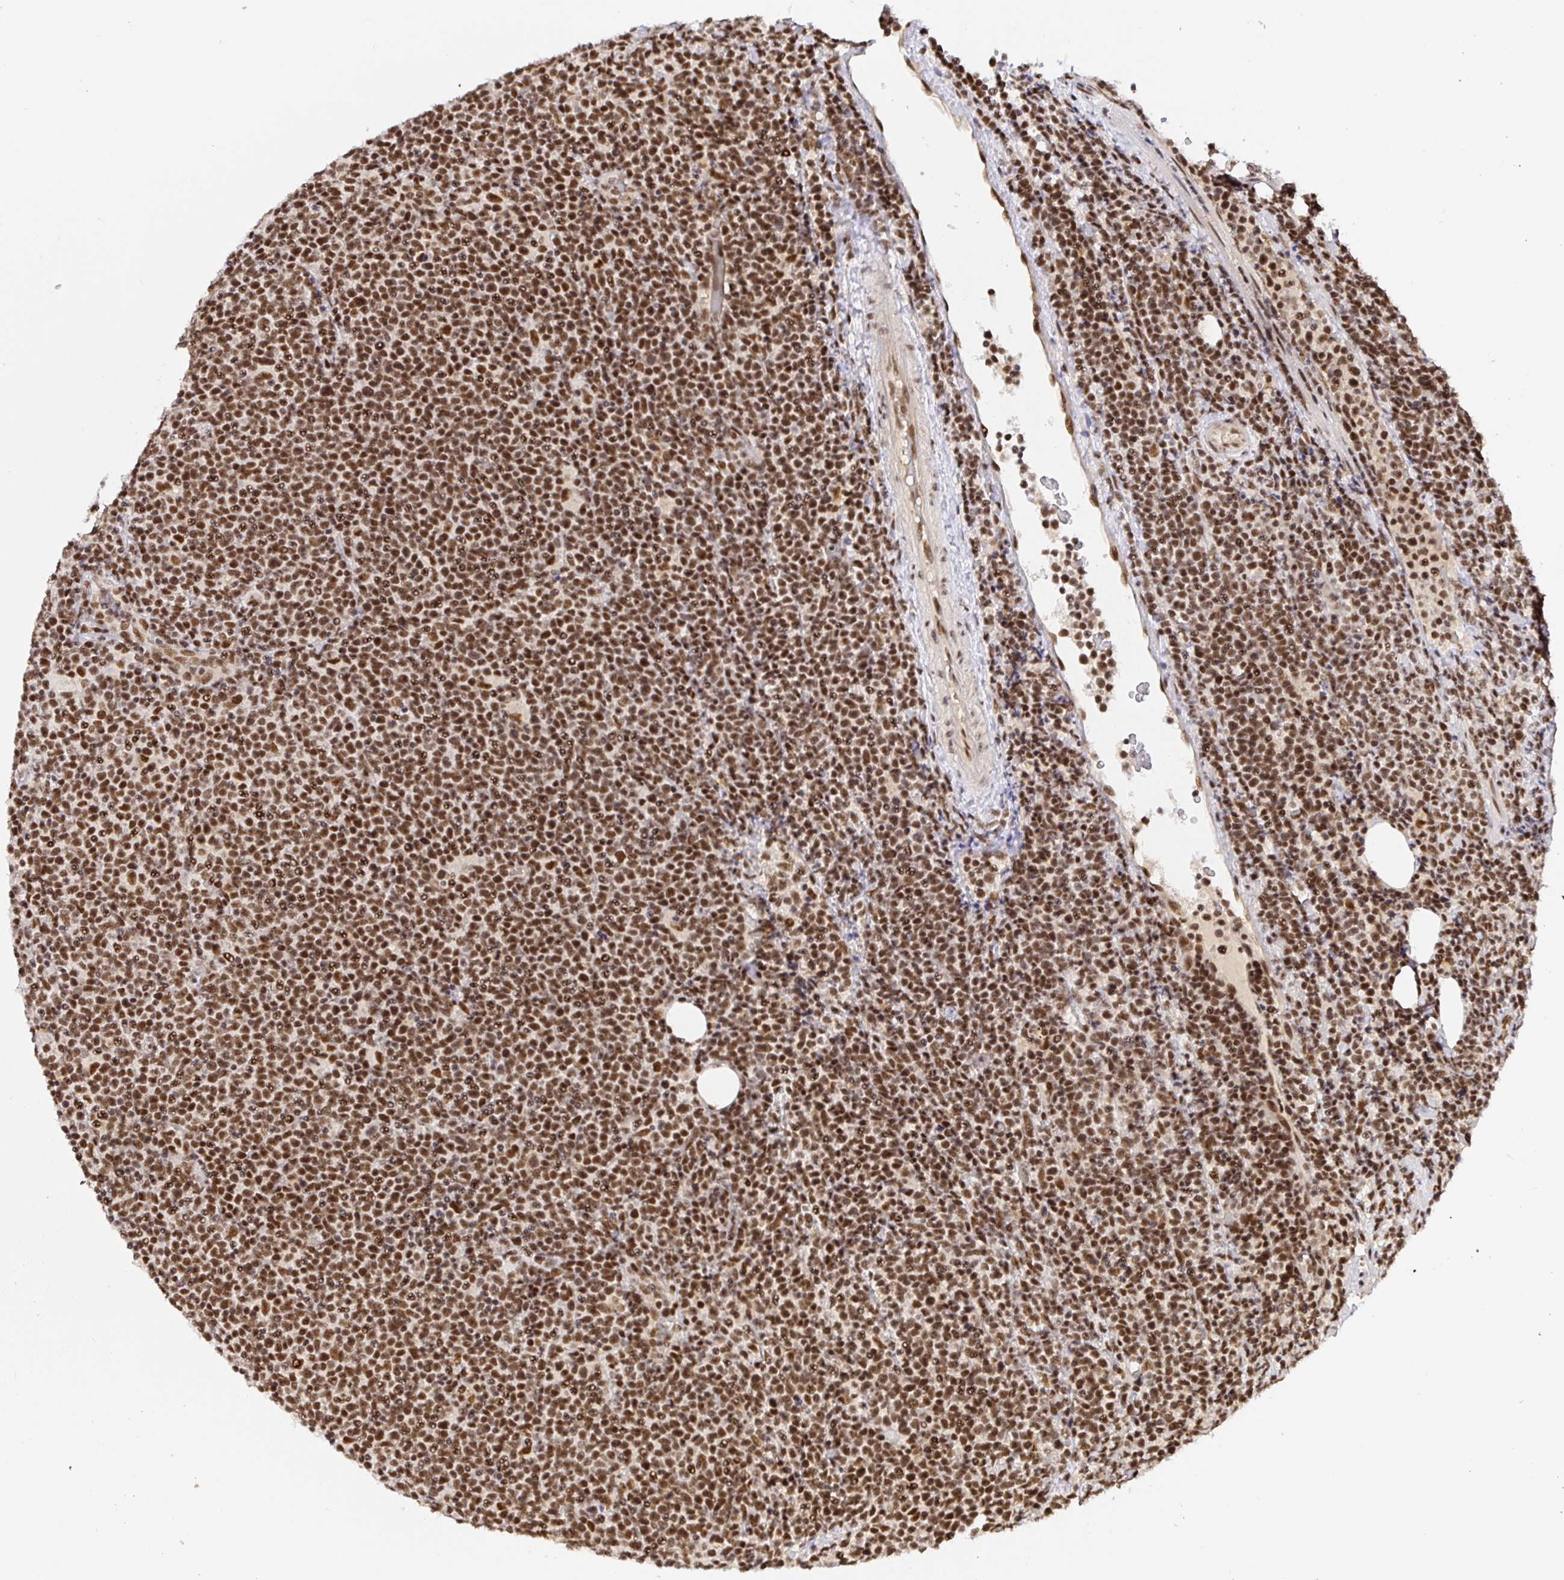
{"staining": {"intensity": "moderate", "quantity": ">75%", "location": "nuclear"}, "tissue": "lymphoma", "cell_type": "Tumor cells", "image_type": "cancer", "snomed": [{"axis": "morphology", "description": "Malignant lymphoma, non-Hodgkin's type, High grade"}, {"axis": "topography", "description": "Lymph node"}], "caption": "The photomicrograph exhibits a brown stain indicating the presence of a protein in the nuclear of tumor cells in lymphoma.", "gene": "USF1", "patient": {"sex": "male", "age": 61}}